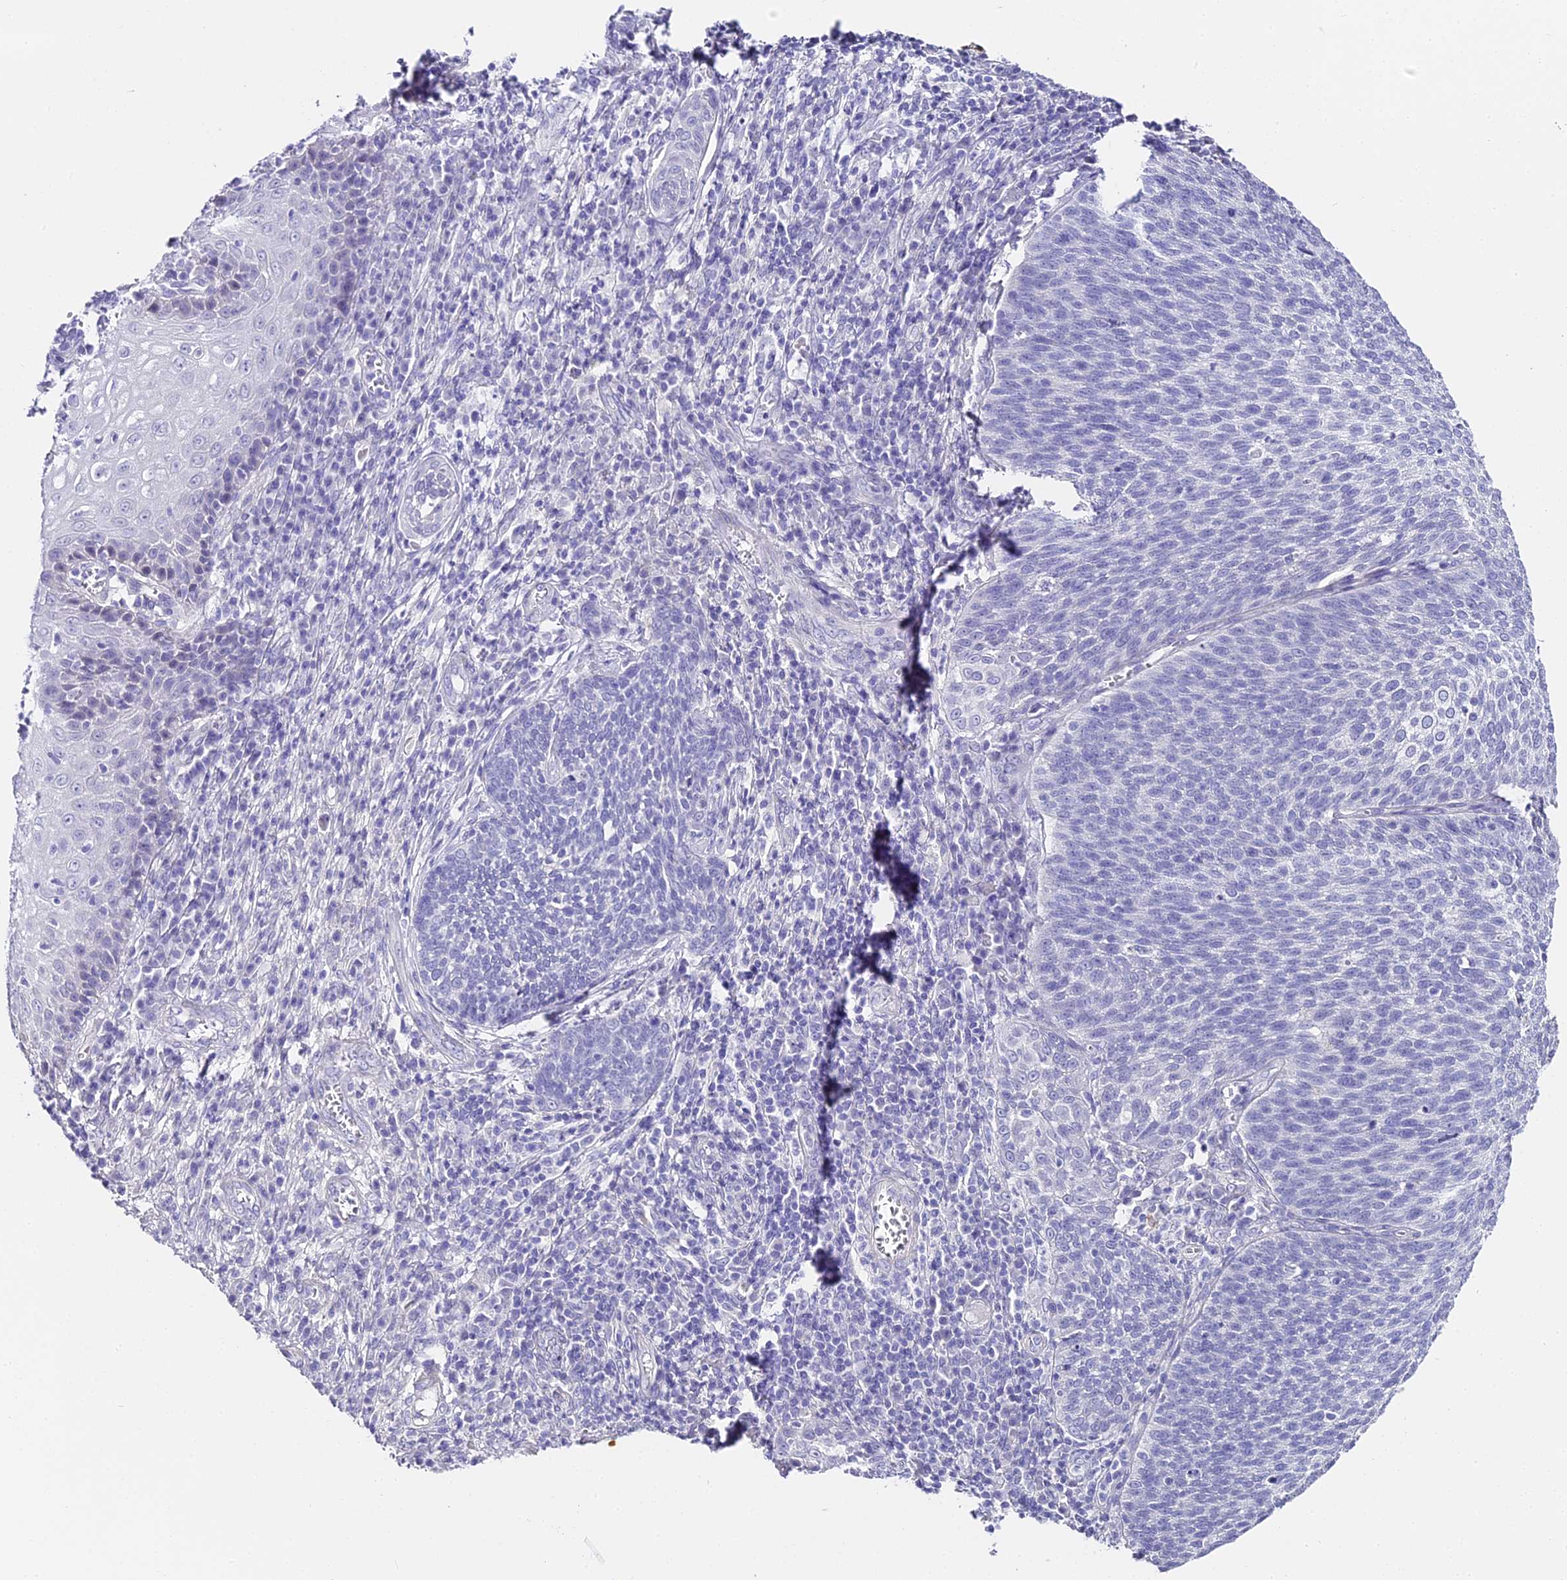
{"staining": {"intensity": "negative", "quantity": "none", "location": "none"}, "tissue": "cervical cancer", "cell_type": "Tumor cells", "image_type": "cancer", "snomed": [{"axis": "morphology", "description": "Squamous cell carcinoma, NOS"}, {"axis": "topography", "description": "Cervix"}], "caption": "High power microscopy image of an immunohistochemistry photomicrograph of squamous cell carcinoma (cervical), revealing no significant staining in tumor cells. The staining is performed using DAB (3,3'-diaminobenzidine) brown chromogen with nuclei counter-stained in using hematoxylin.", "gene": "ABHD14A-ACY1", "patient": {"sex": "female", "age": 34}}